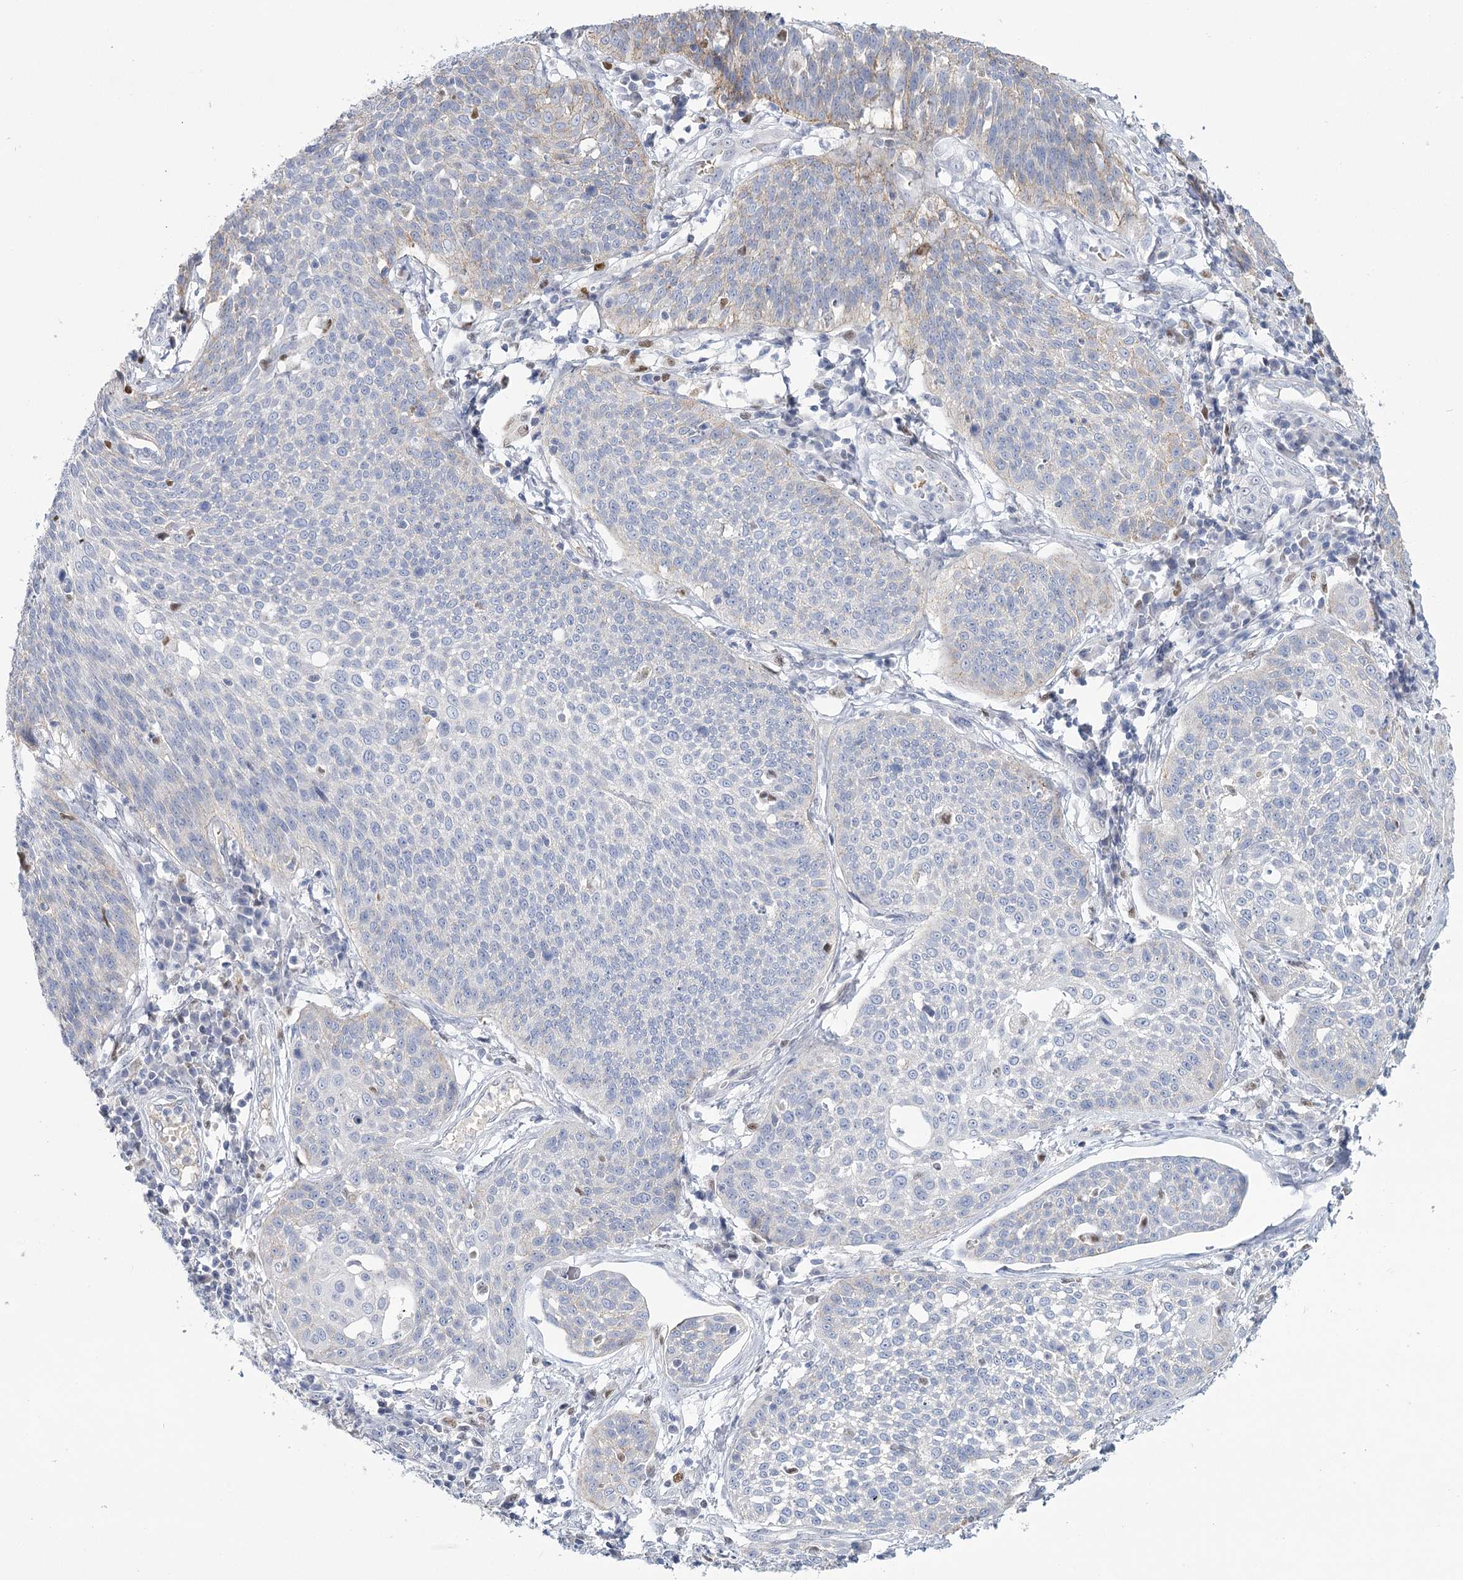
{"staining": {"intensity": "negative", "quantity": "none", "location": "none"}, "tissue": "cervical cancer", "cell_type": "Tumor cells", "image_type": "cancer", "snomed": [{"axis": "morphology", "description": "Squamous cell carcinoma, NOS"}, {"axis": "topography", "description": "Cervix"}], "caption": "This is an immunohistochemistry (IHC) histopathology image of cervical cancer (squamous cell carcinoma). There is no staining in tumor cells.", "gene": "IGSF3", "patient": {"sex": "female", "age": 34}}